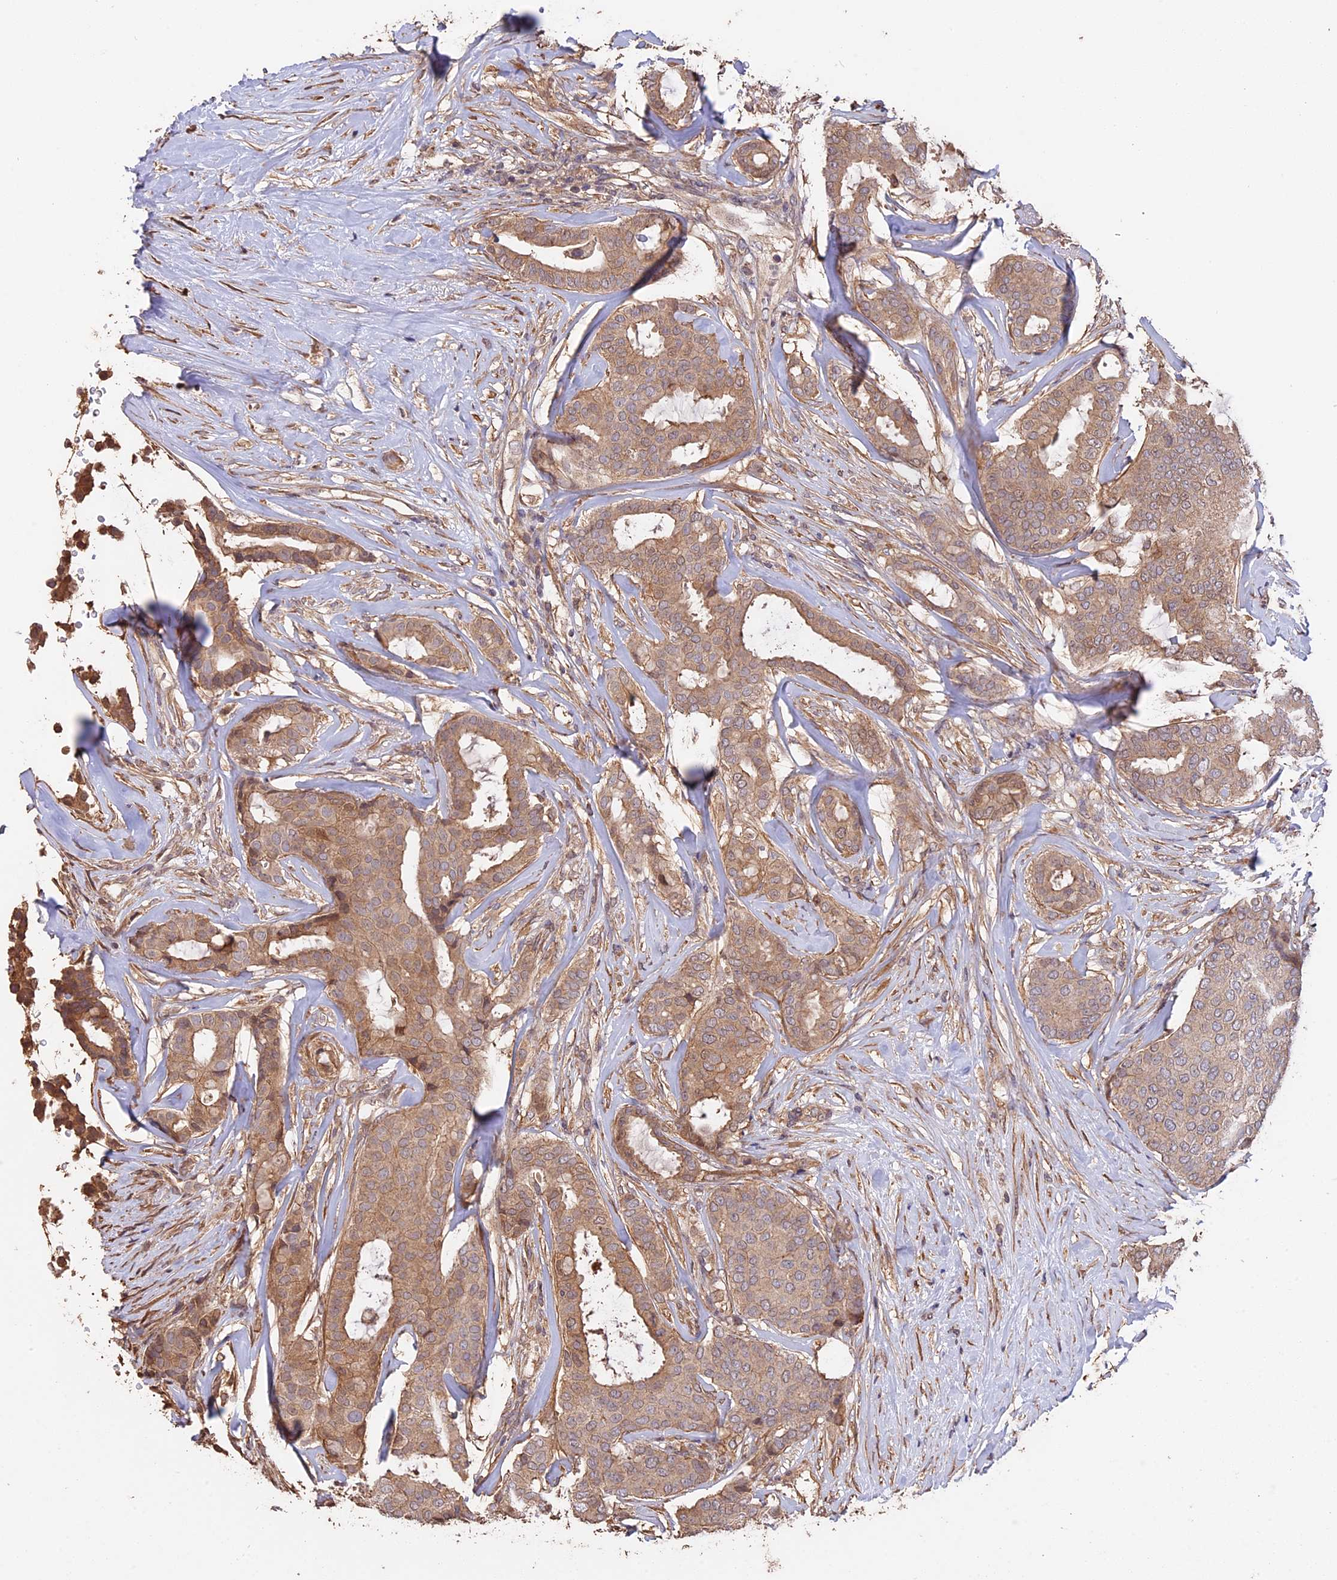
{"staining": {"intensity": "weak", "quantity": ">75%", "location": "cytoplasmic/membranous"}, "tissue": "breast cancer", "cell_type": "Tumor cells", "image_type": "cancer", "snomed": [{"axis": "morphology", "description": "Duct carcinoma"}, {"axis": "topography", "description": "Breast"}], "caption": "A brown stain labels weak cytoplasmic/membranous staining of a protein in breast invasive ductal carcinoma tumor cells. The staining is performed using DAB (3,3'-diaminobenzidine) brown chromogen to label protein expression. The nuclei are counter-stained blue using hematoxylin.", "gene": "RASAL1", "patient": {"sex": "female", "age": 75}}